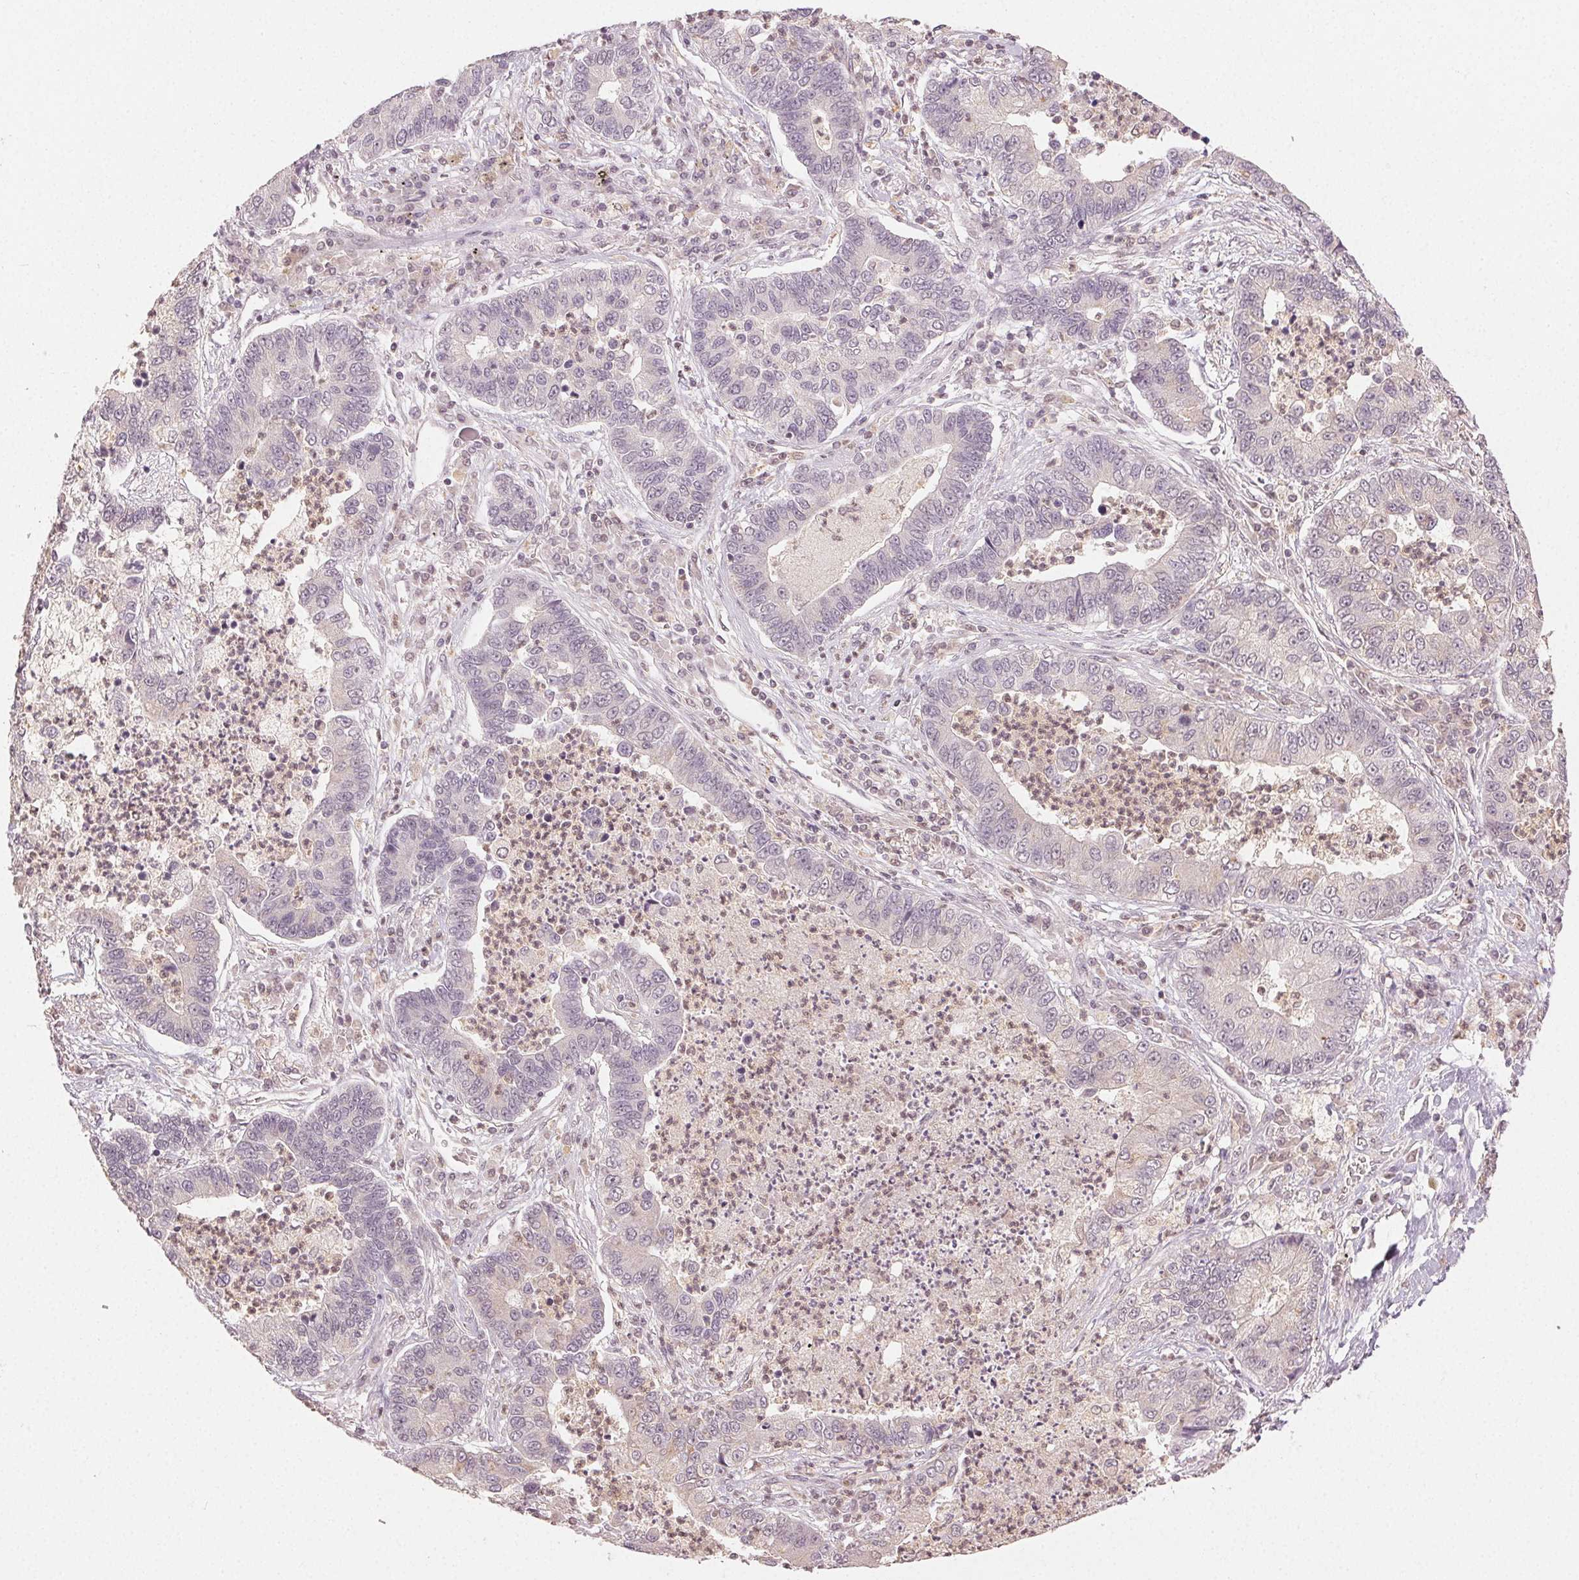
{"staining": {"intensity": "negative", "quantity": "none", "location": "none"}, "tissue": "lung cancer", "cell_type": "Tumor cells", "image_type": "cancer", "snomed": [{"axis": "morphology", "description": "Adenocarcinoma, NOS"}, {"axis": "topography", "description": "Lung"}], "caption": "Immunohistochemistry (IHC) histopathology image of human lung adenocarcinoma stained for a protein (brown), which displays no positivity in tumor cells.", "gene": "MAPK14", "patient": {"sex": "female", "age": 57}}